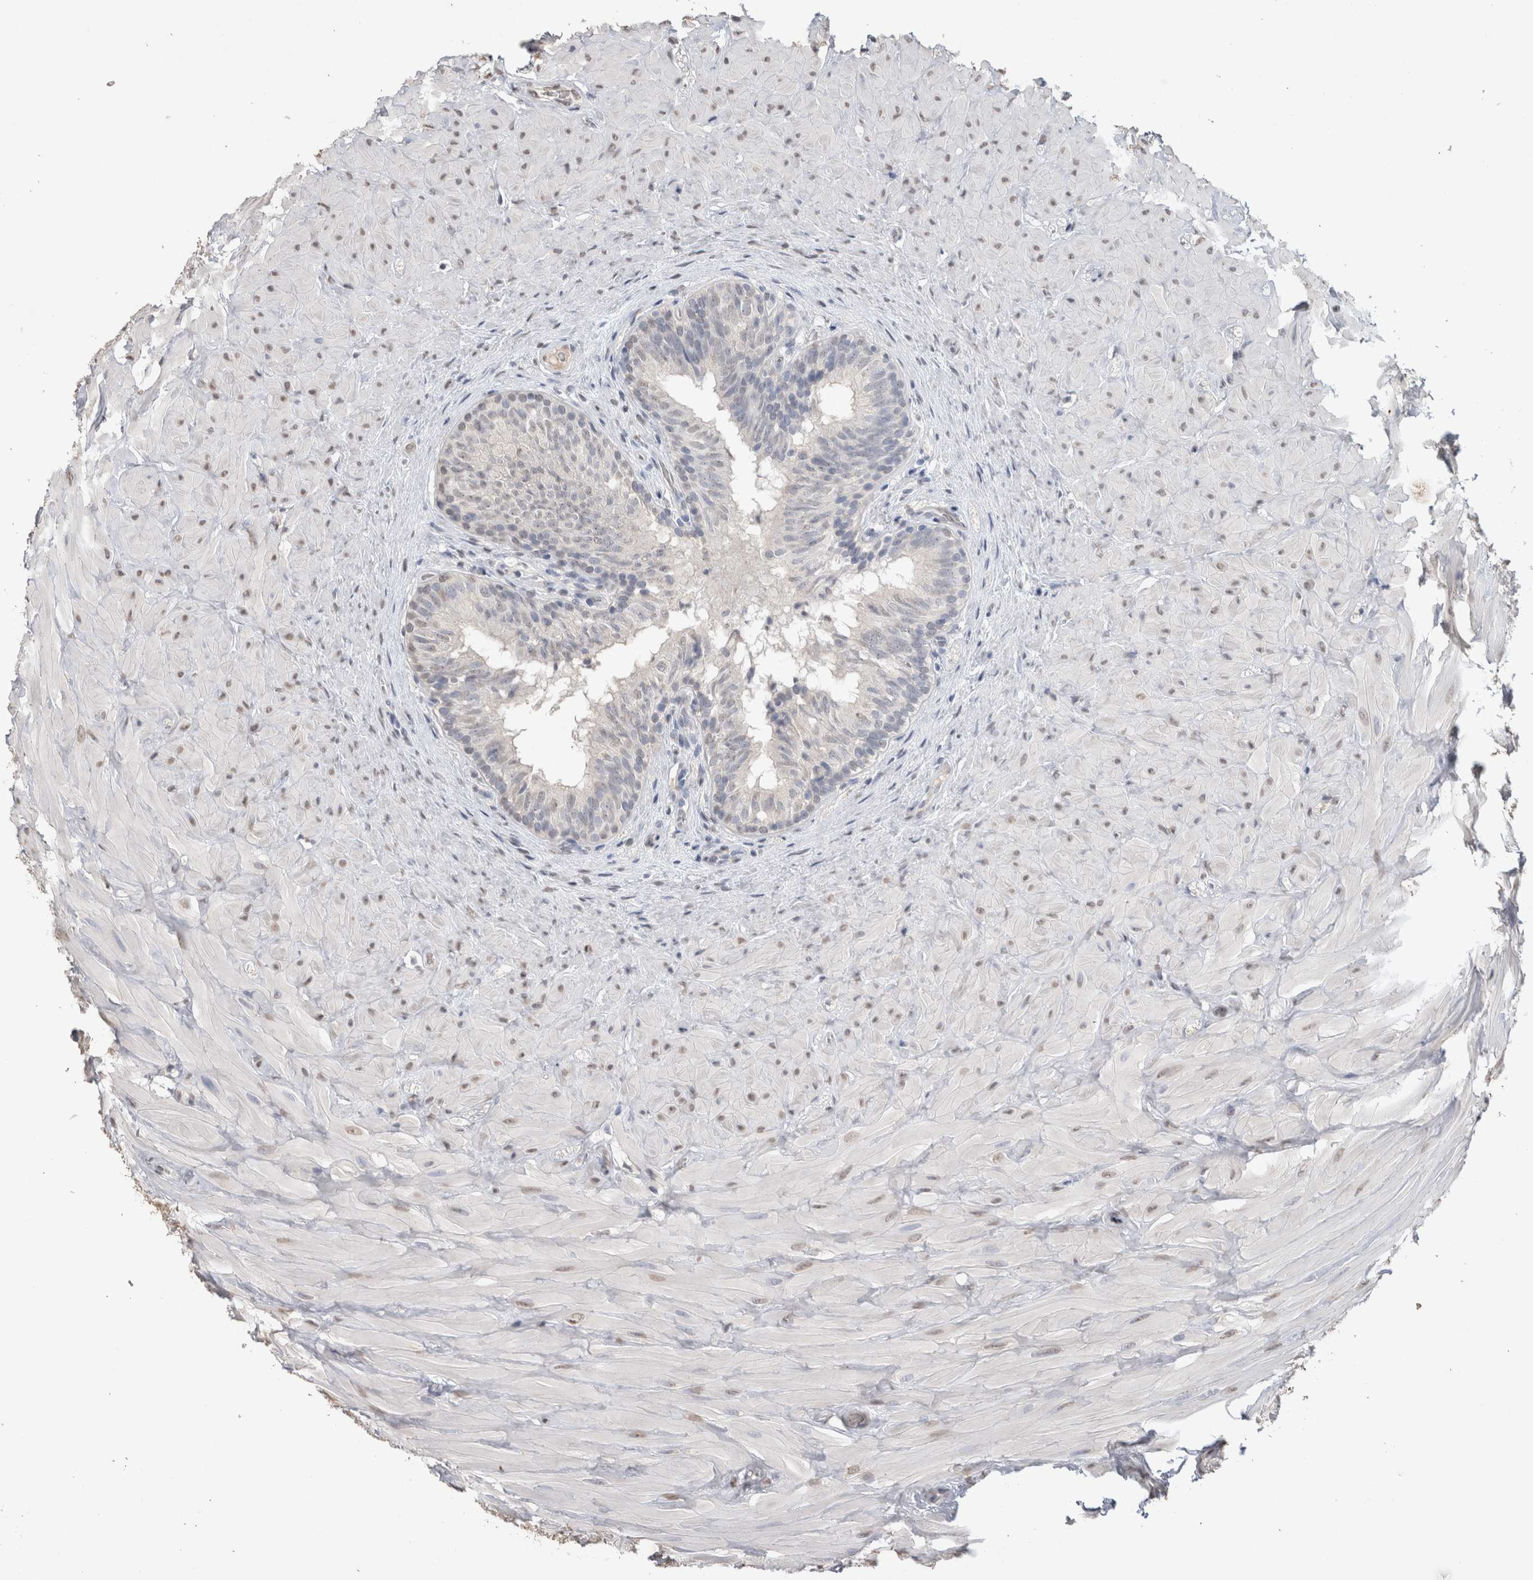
{"staining": {"intensity": "negative", "quantity": "none", "location": "none"}, "tissue": "epididymis", "cell_type": "Glandular cells", "image_type": "normal", "snomed": [{"axis": "morphology", "description": "Normal tissue, NOS"}, {"axis": "topography", "description": "Soft tissue"}, {"axis": "topography", "description": "Epididymis"}], "caption": "Unremarkable epididymis was stained to show a protein in brown. There is no significant positivity in glandular cells.", "gene": "LGALS2", "patient": {"sex": "male", "age": 26}}